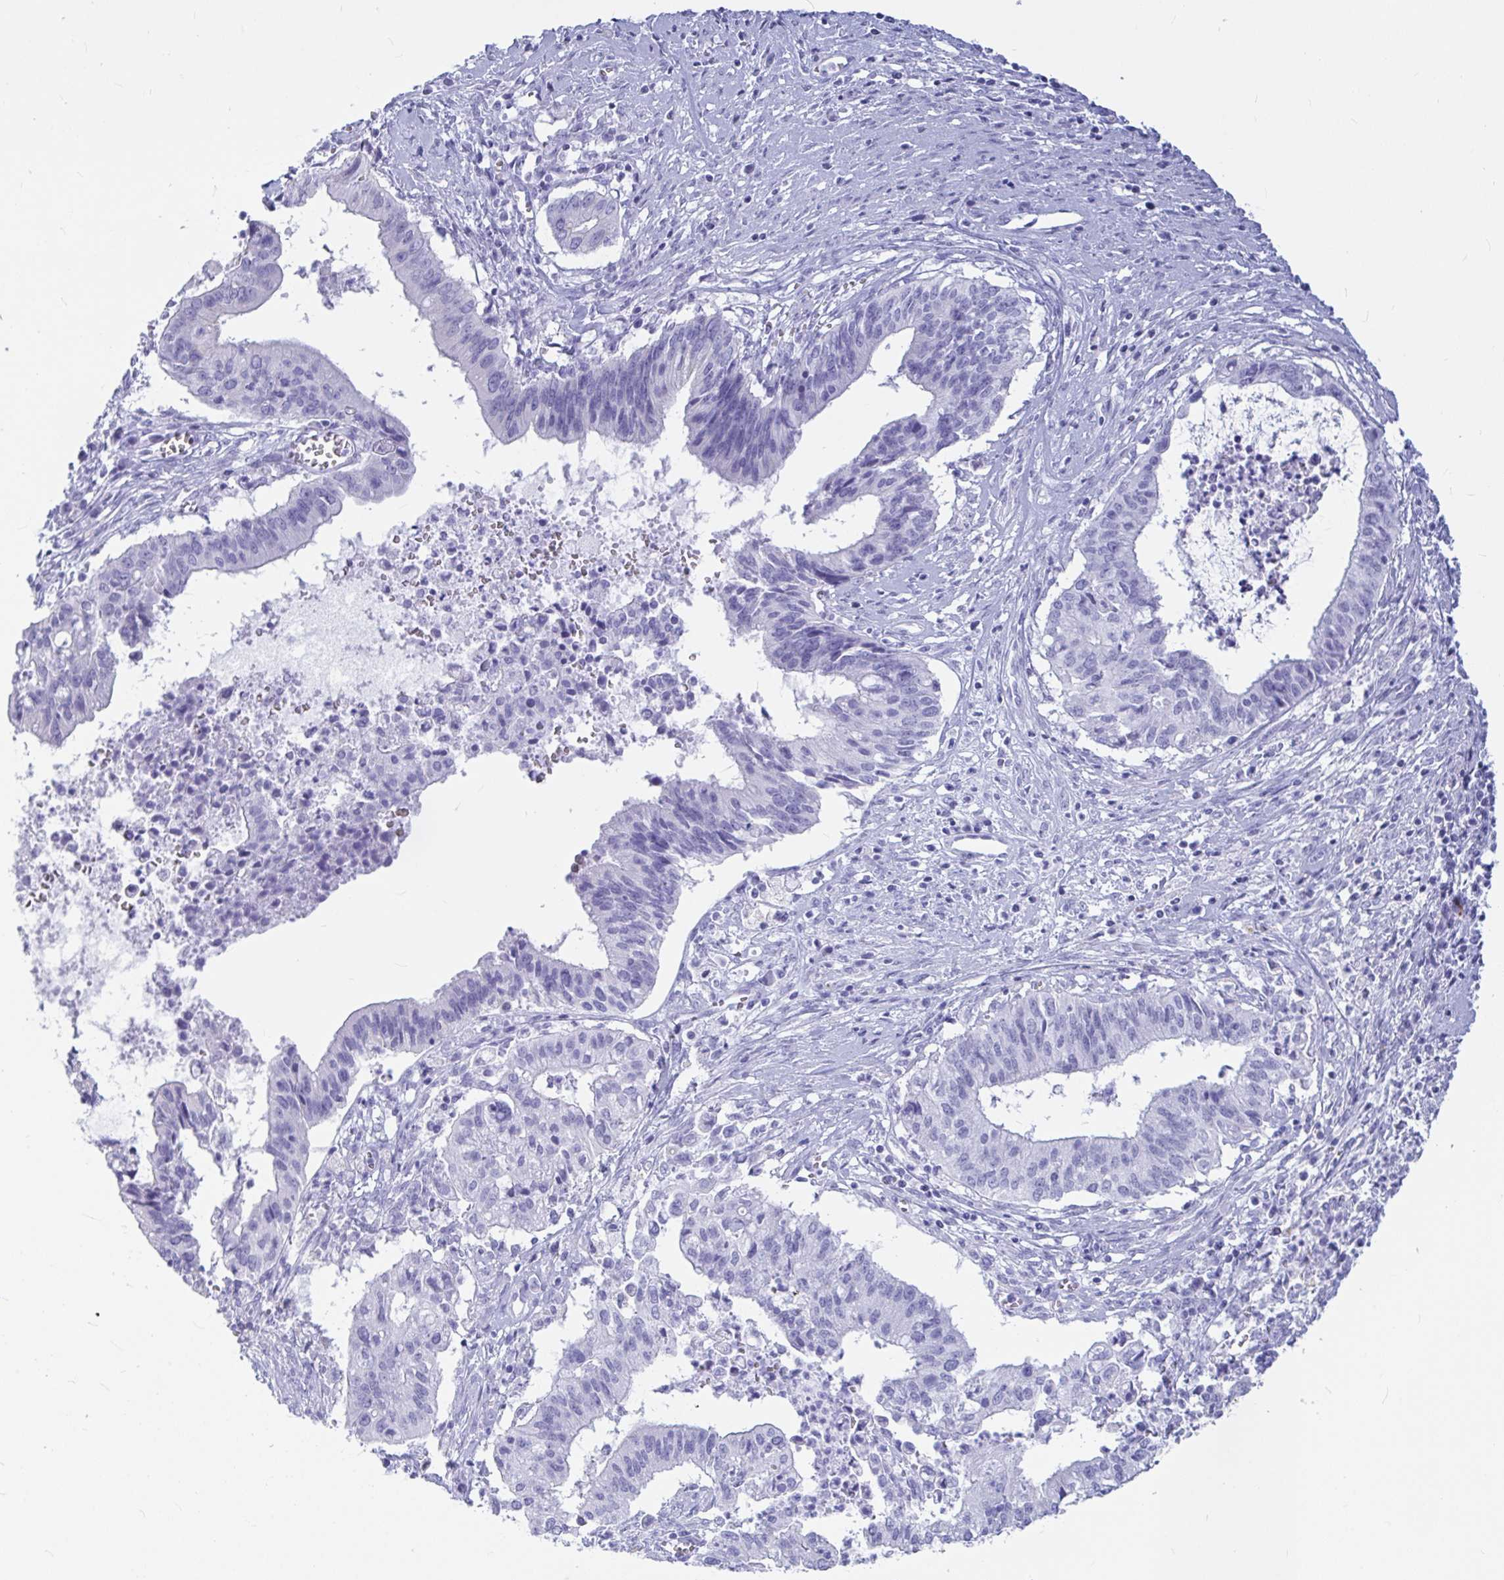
{"staining": {"intensity": "negative", "quantity": "none", "location": "none"}, "tissue": "cervical cancer", "cell_type": "Tumor cells", "image_type": "cancer", "snomed": [{"axis": "morphology", "description": "Adenocarcinoma, NOS"}, {"axis": "topography", "description": "Cervix"}], "caption": "An image of human adenocarcinoma (cervical) is negative for staining in tumor cells.", "gene": "OR5J2", "patient": {"sex": "female", "age": 44}}